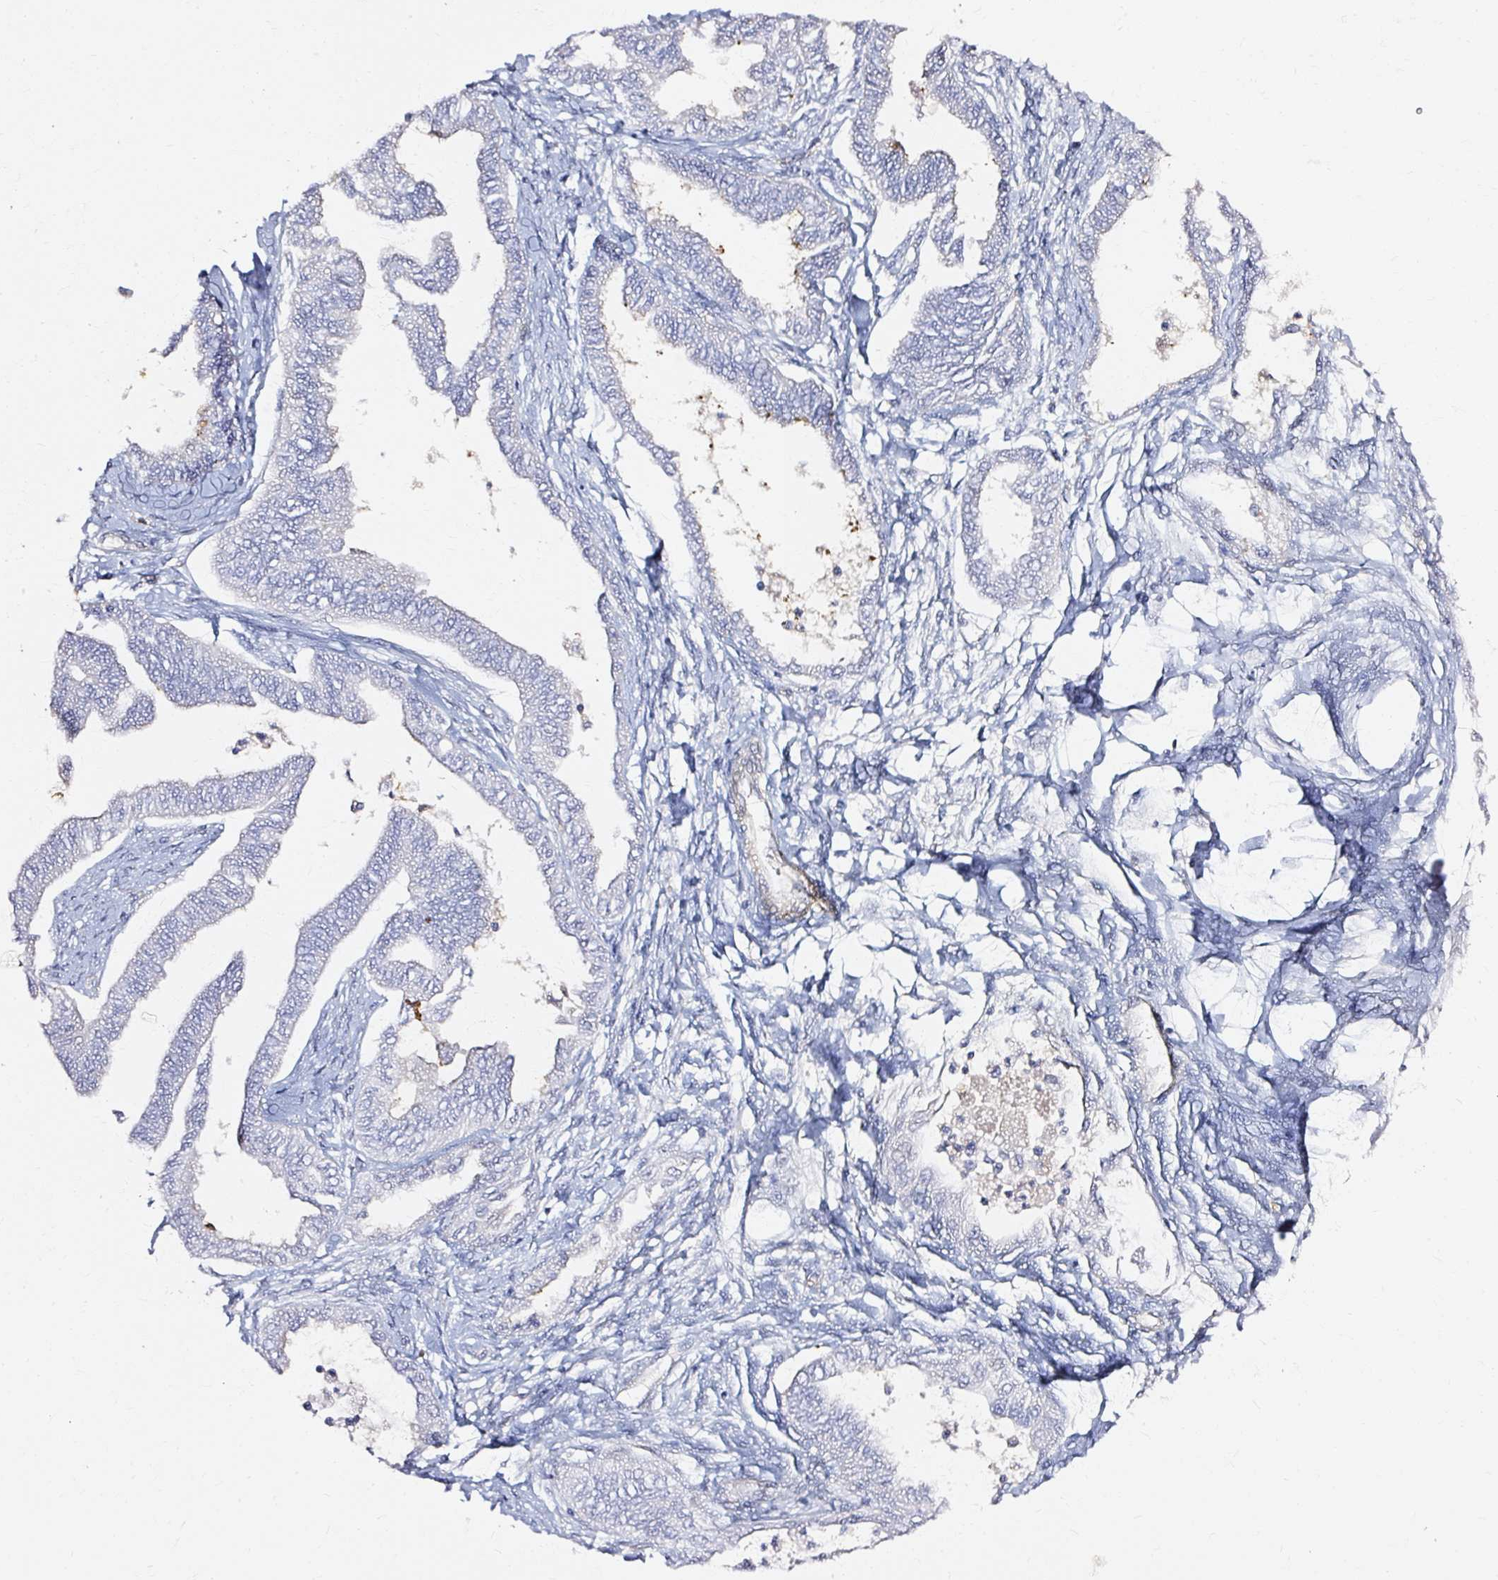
{"staining": {"intensity": "negative", "quantity": "none", "location": "none"}, "tissue": "ovarian cancer", "cell_type": "Tumor cells", "image_type": "cancer", "snomed": [{"axis": "morphology", "description": "Carcinoma, endometroid"}, {"axis": "topography", "description": "Ovary"}], "caption": "An image of ovarian endometroid carcinoma stained for a protein displays no brown staining in tumor cells.", "gene": "CNN3", "patient": {"sex": "female", "age": 70}}